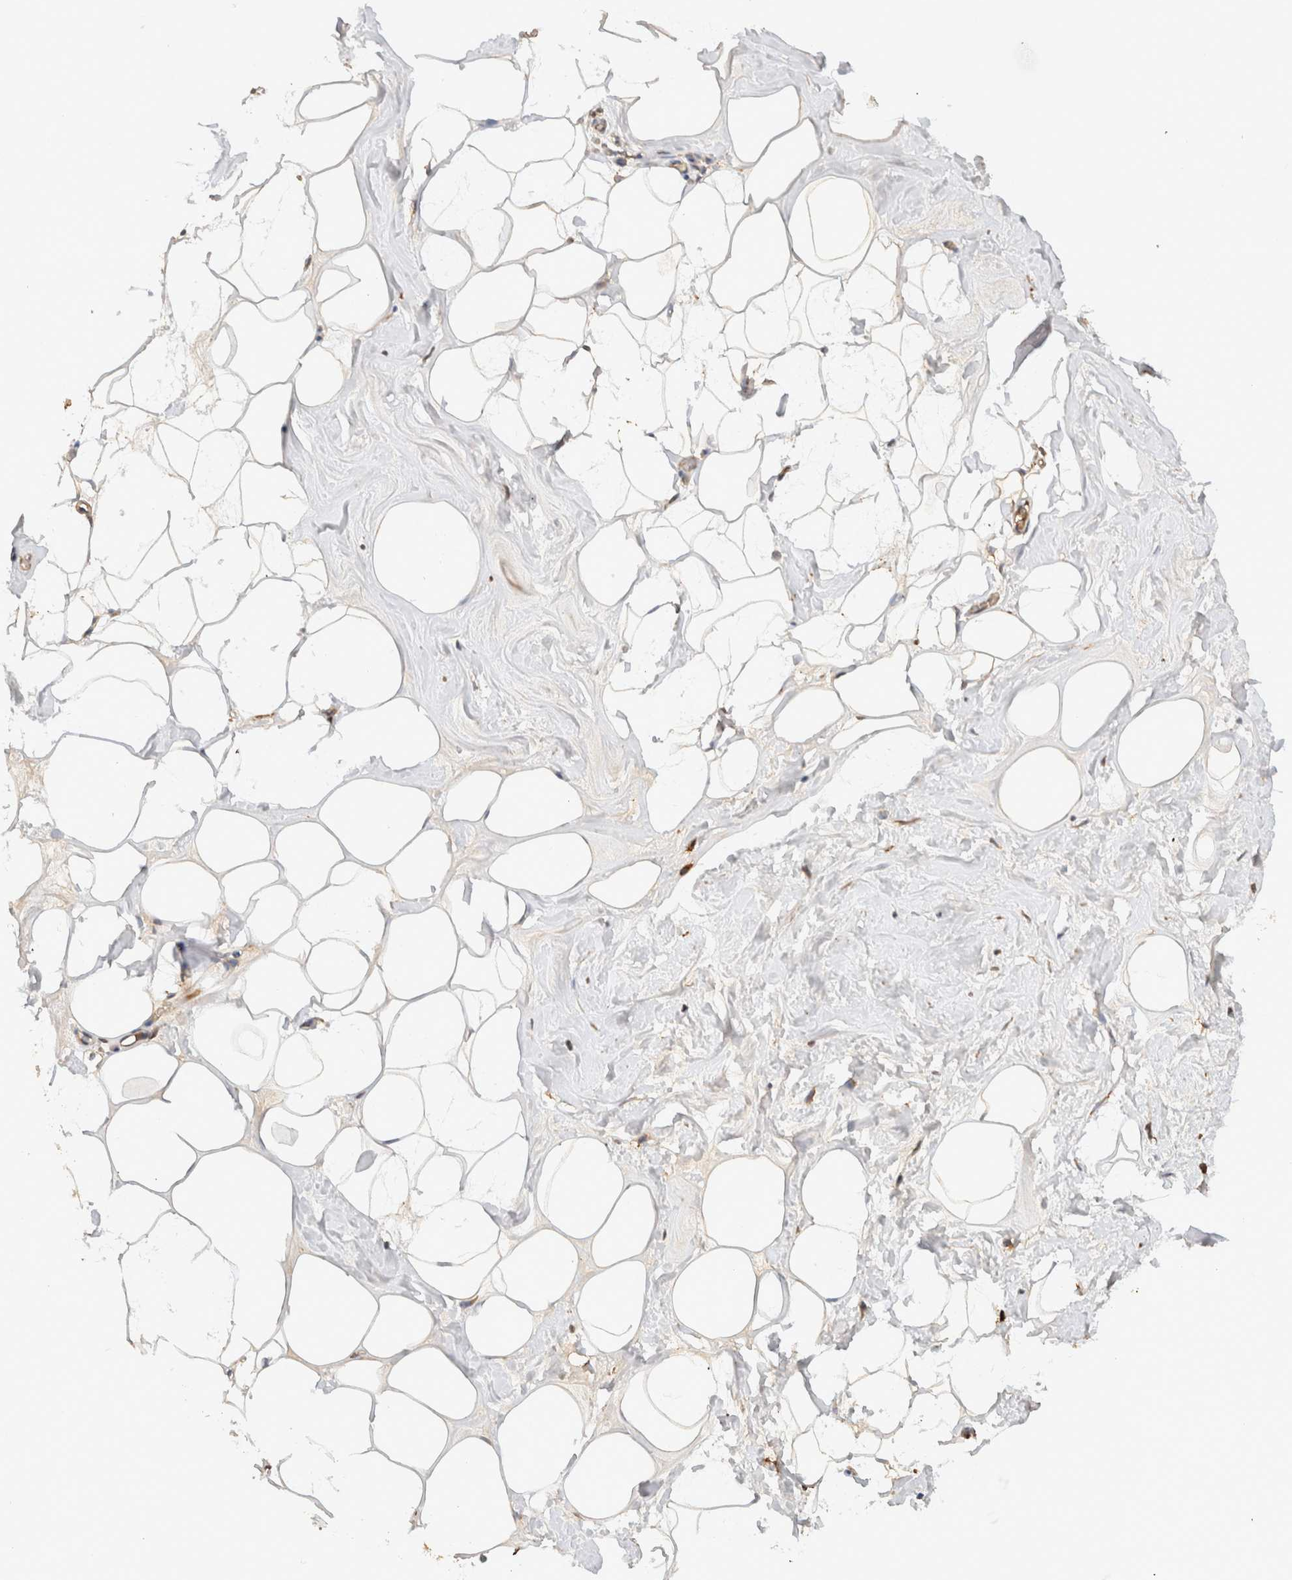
{"staining": {"intensity": "weak", "quantity": "<25%", "location": "cytoplasmic/membranous"}, "tissue": "adipose tissue", "cell_type": "Adipocytes", "image_type": "normal", "snomed": [{"axis": "morphology", "description": "Normal tissue, NOS"}, {"axis": "morphology", "description": "Fibrosis, NOS"}, {"axis": "topography", "description": "Breast"}, {"axis": "topography", "description": "Adipose tissue"}], "caption": "Protein analysis of unremarkable adipose tissue exhibits no significant expression in adipocytes. Brightfield microscopy of immunohistochemistry (IHC) stained with DAB (3,3'-diaminobenzidine) (brown) and hematoxylin (blue), captured at high magnification.", "gene": "PROS1", "patient": {"sex": "female", "age": 39}}